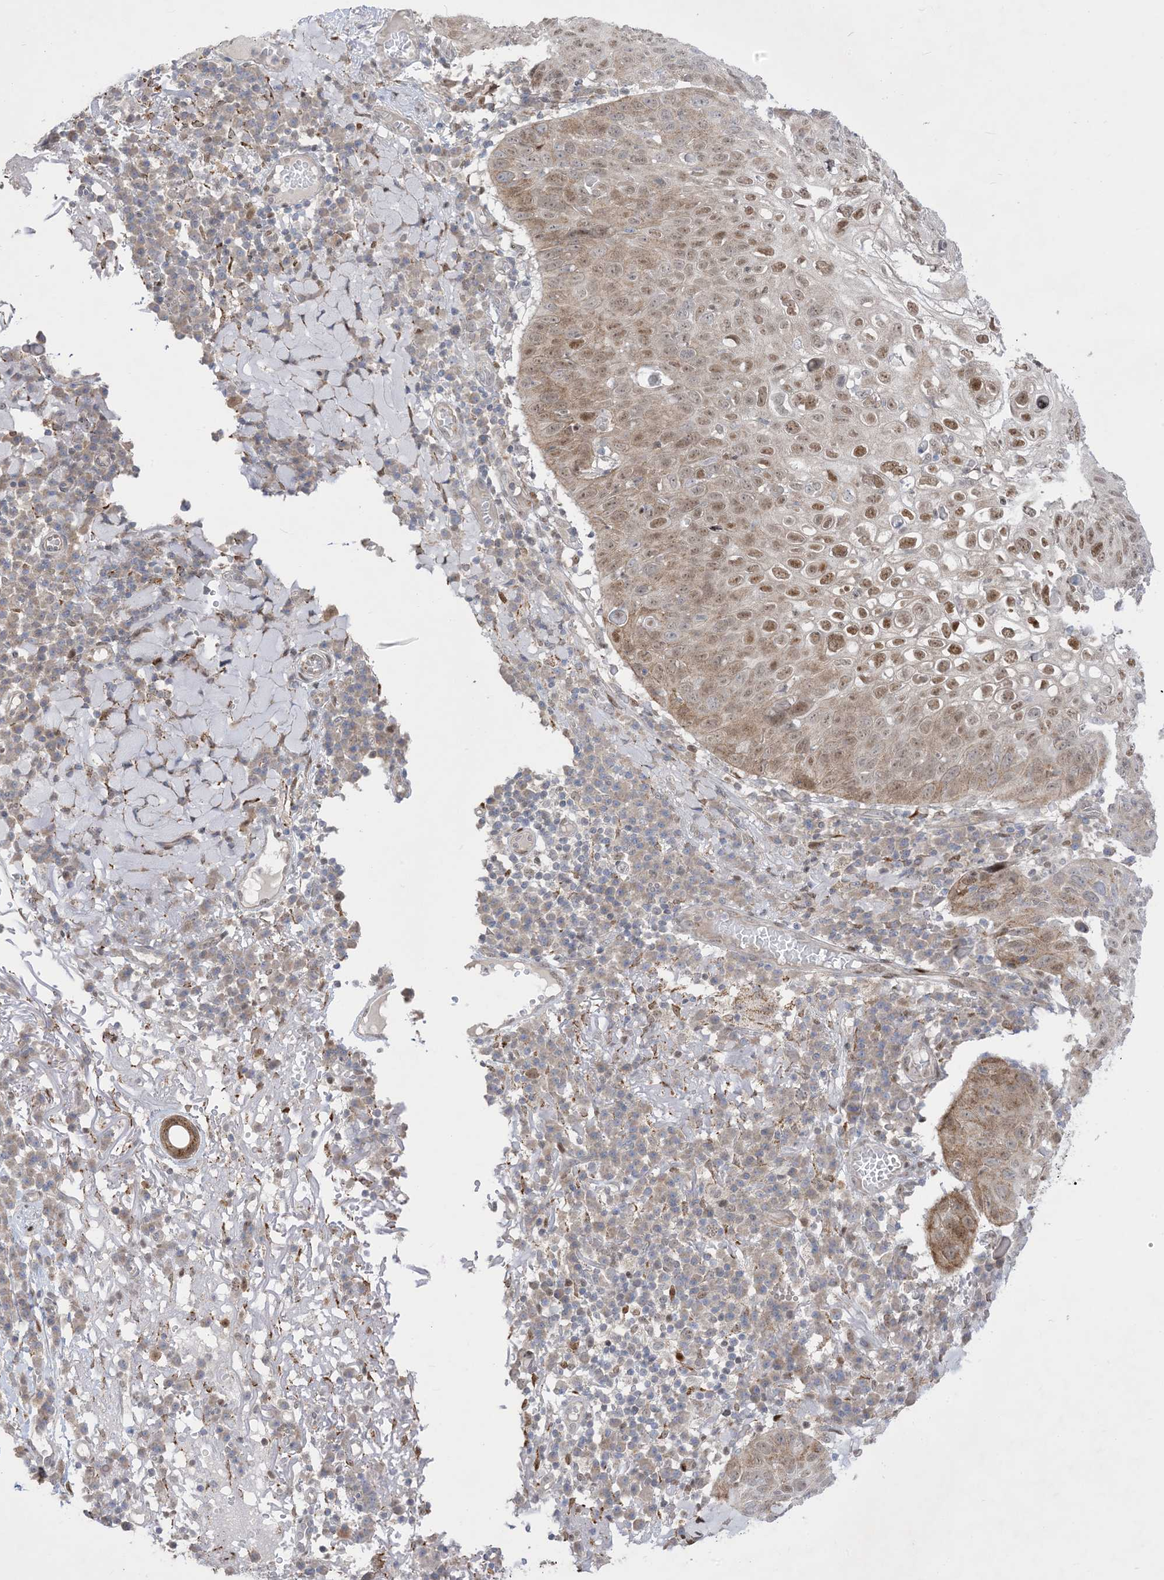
{"staining": {"intensity": "moderate", "quantity": "25%-75%", "location": "nuclear"}, "tissue": "skin cancer", "cell_type": "Tumor cells", "image_type": "cancer", "snomed": [{"axis": "morphology", "description": "Squamous cell carcinoma, NOS"}, {"axis": "topography", "description": "Skin"}], "caption": "Skin cancer was stained to show a protein in brown. There is medium levels of moderate nuclear staining in approximately 25%-75% of tumor cells. Nuclei are stained in blue.", "gene": "BHLHE40", "patient": {"sex": "female", "age": 90}}